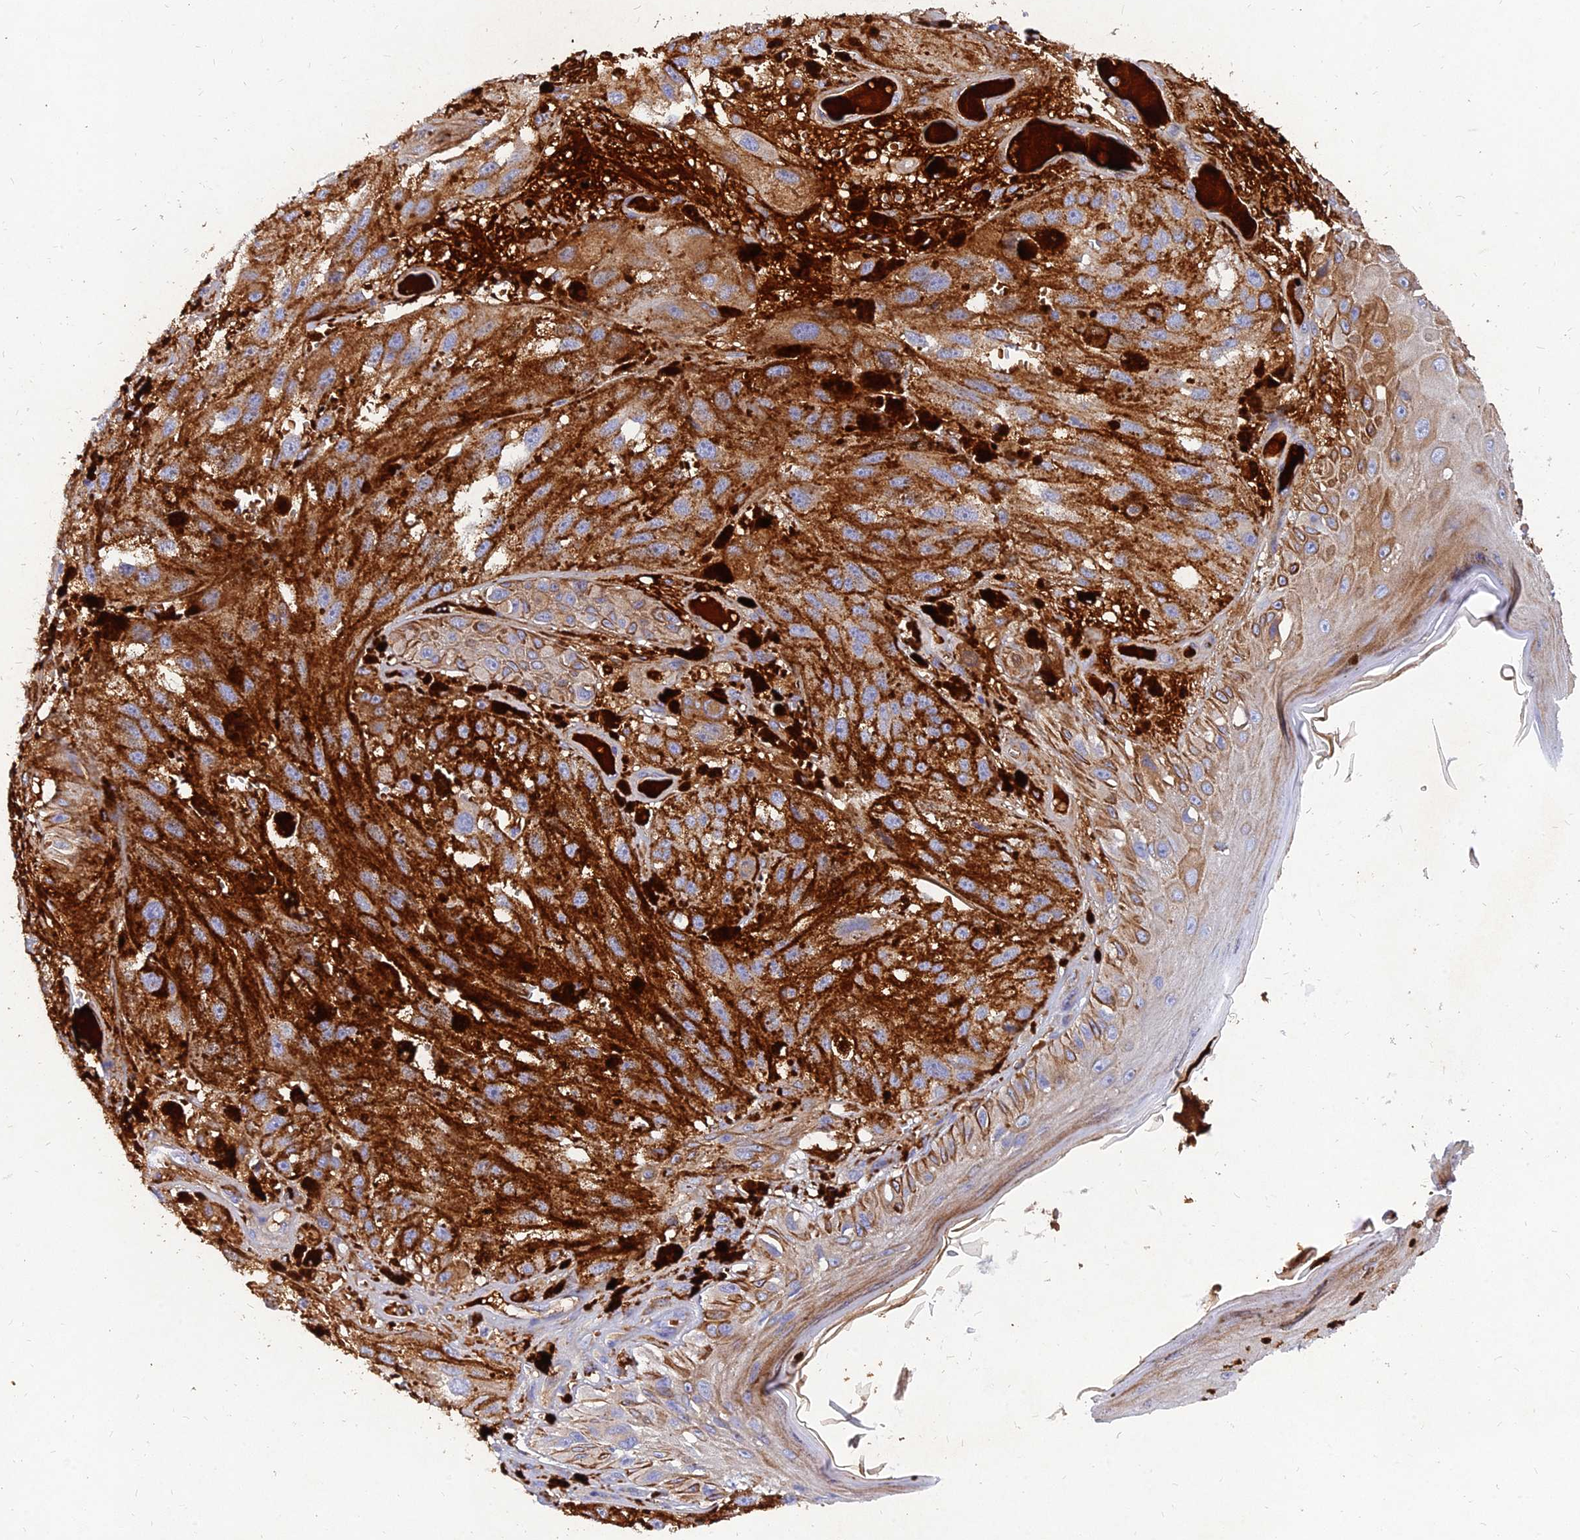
{"staining": {"intensity": "moderate", "quantity": "25%-75%", "location": "cytoplasmic/membranous"}, "tissue": "melanoma", "cell_type": "Tumor cells", "image_type": "cancer", "snomed": [{"axis": "morphology", "description": "Malignant melanoma, NOS"}, {"axis": "topography", "description": "Skin"}], "caption": "Protein analysis of malignant melanoma tissue displays moderate cytoplasmic/membranous expression in approximately 25%-75% of tumor cells. The protein of interest is shown in brown color, while the nuclei are stained blue.", "gene": "MROH1", "patient": {"sex": "male", "age": 88}}